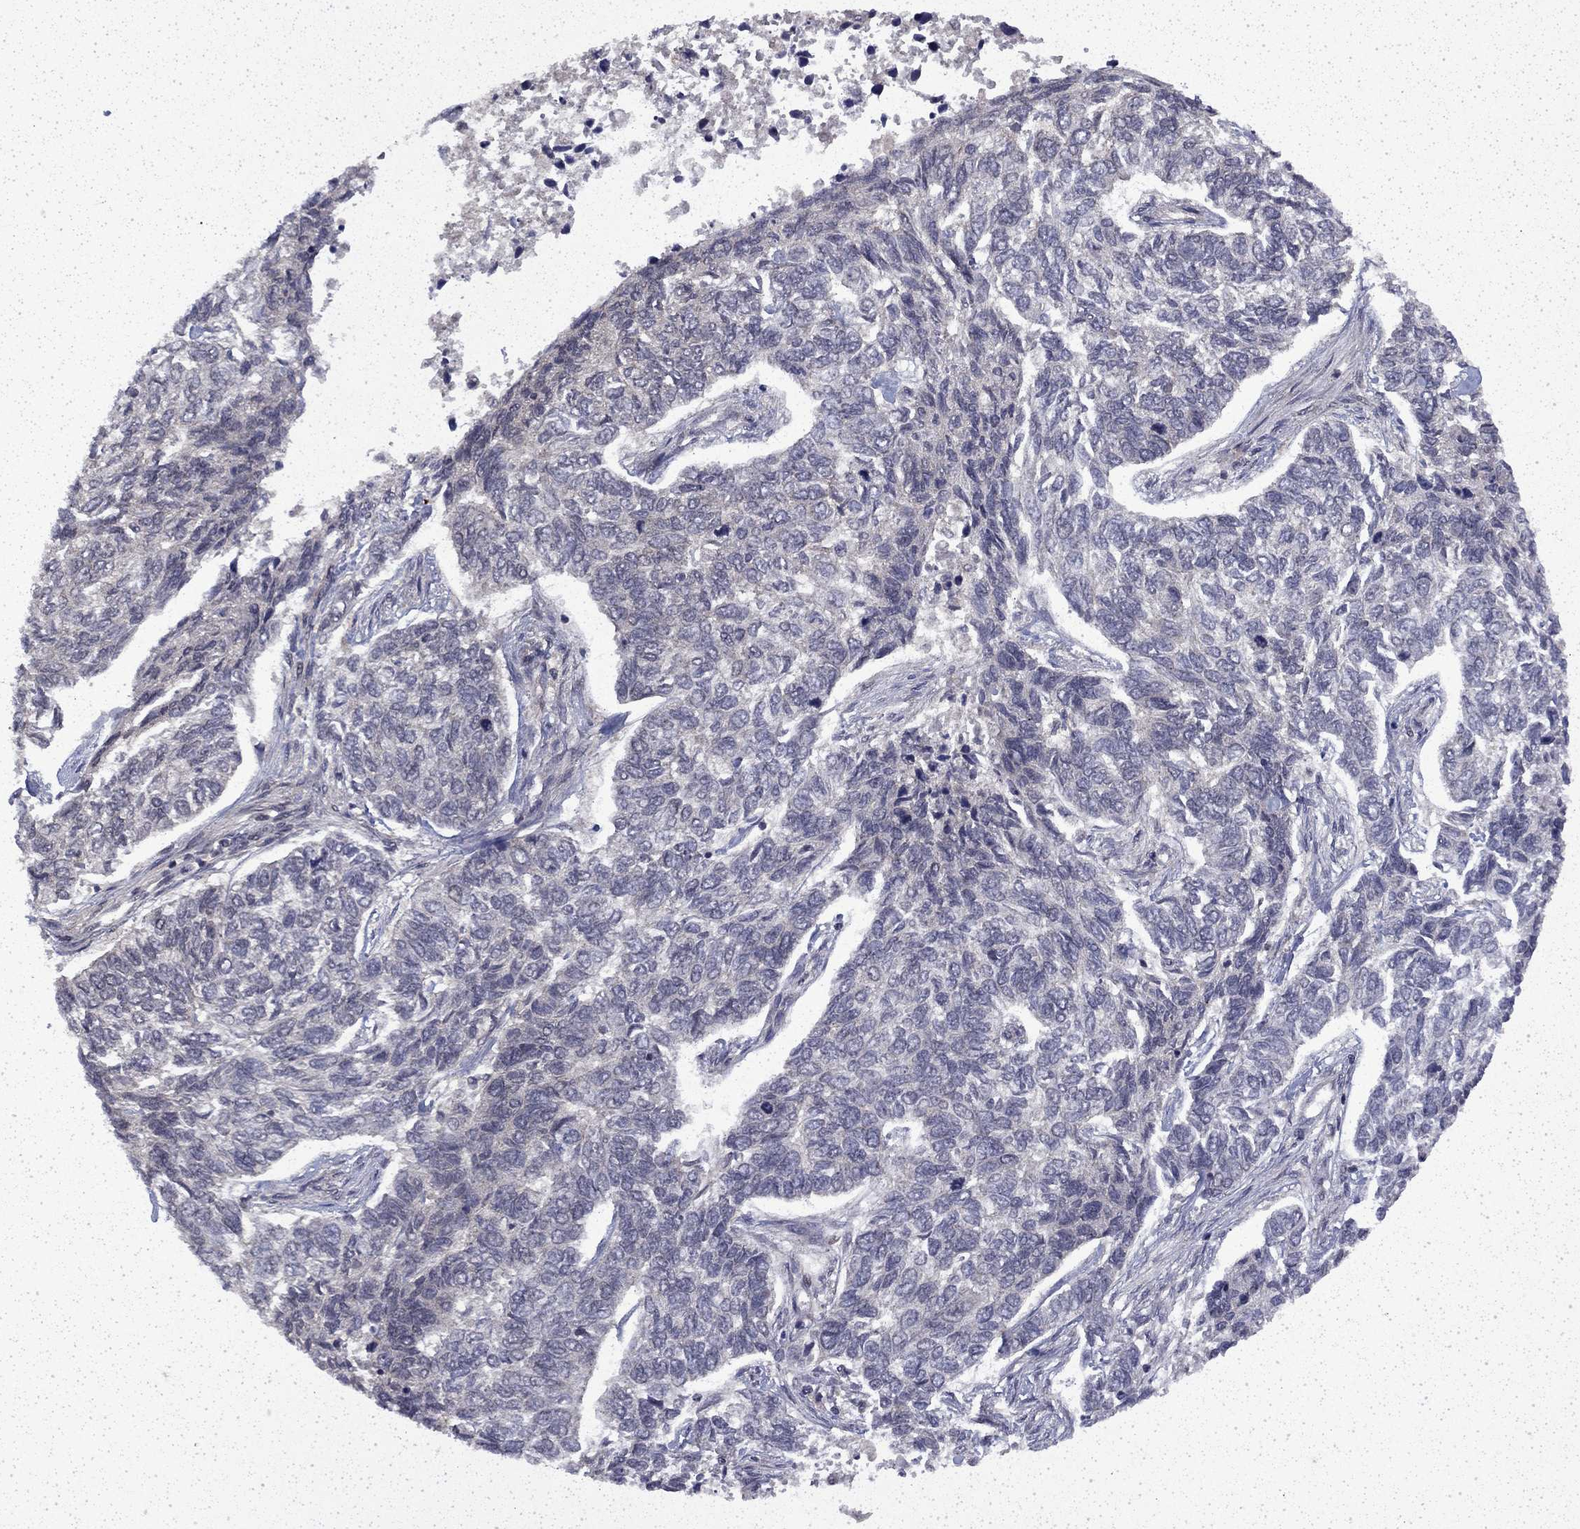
{"staining": {"intensity": "negative", "quantity": "none", "location": "none"}, "tissue": "skin cancer", "cell_type": "Tumor cells", "image_type": "cancer", "snomed": [{"axis": "morphology", "description": "Basal cell carcinoma"}, {"axis": "topography", "description": "Skin"}], "caption": "The photomicrograph reveals no significant expression in tumor cells of skin basal cell carcinoma.", "gene": "CHAT", "patient": {"sex": "female", "age": 65}}